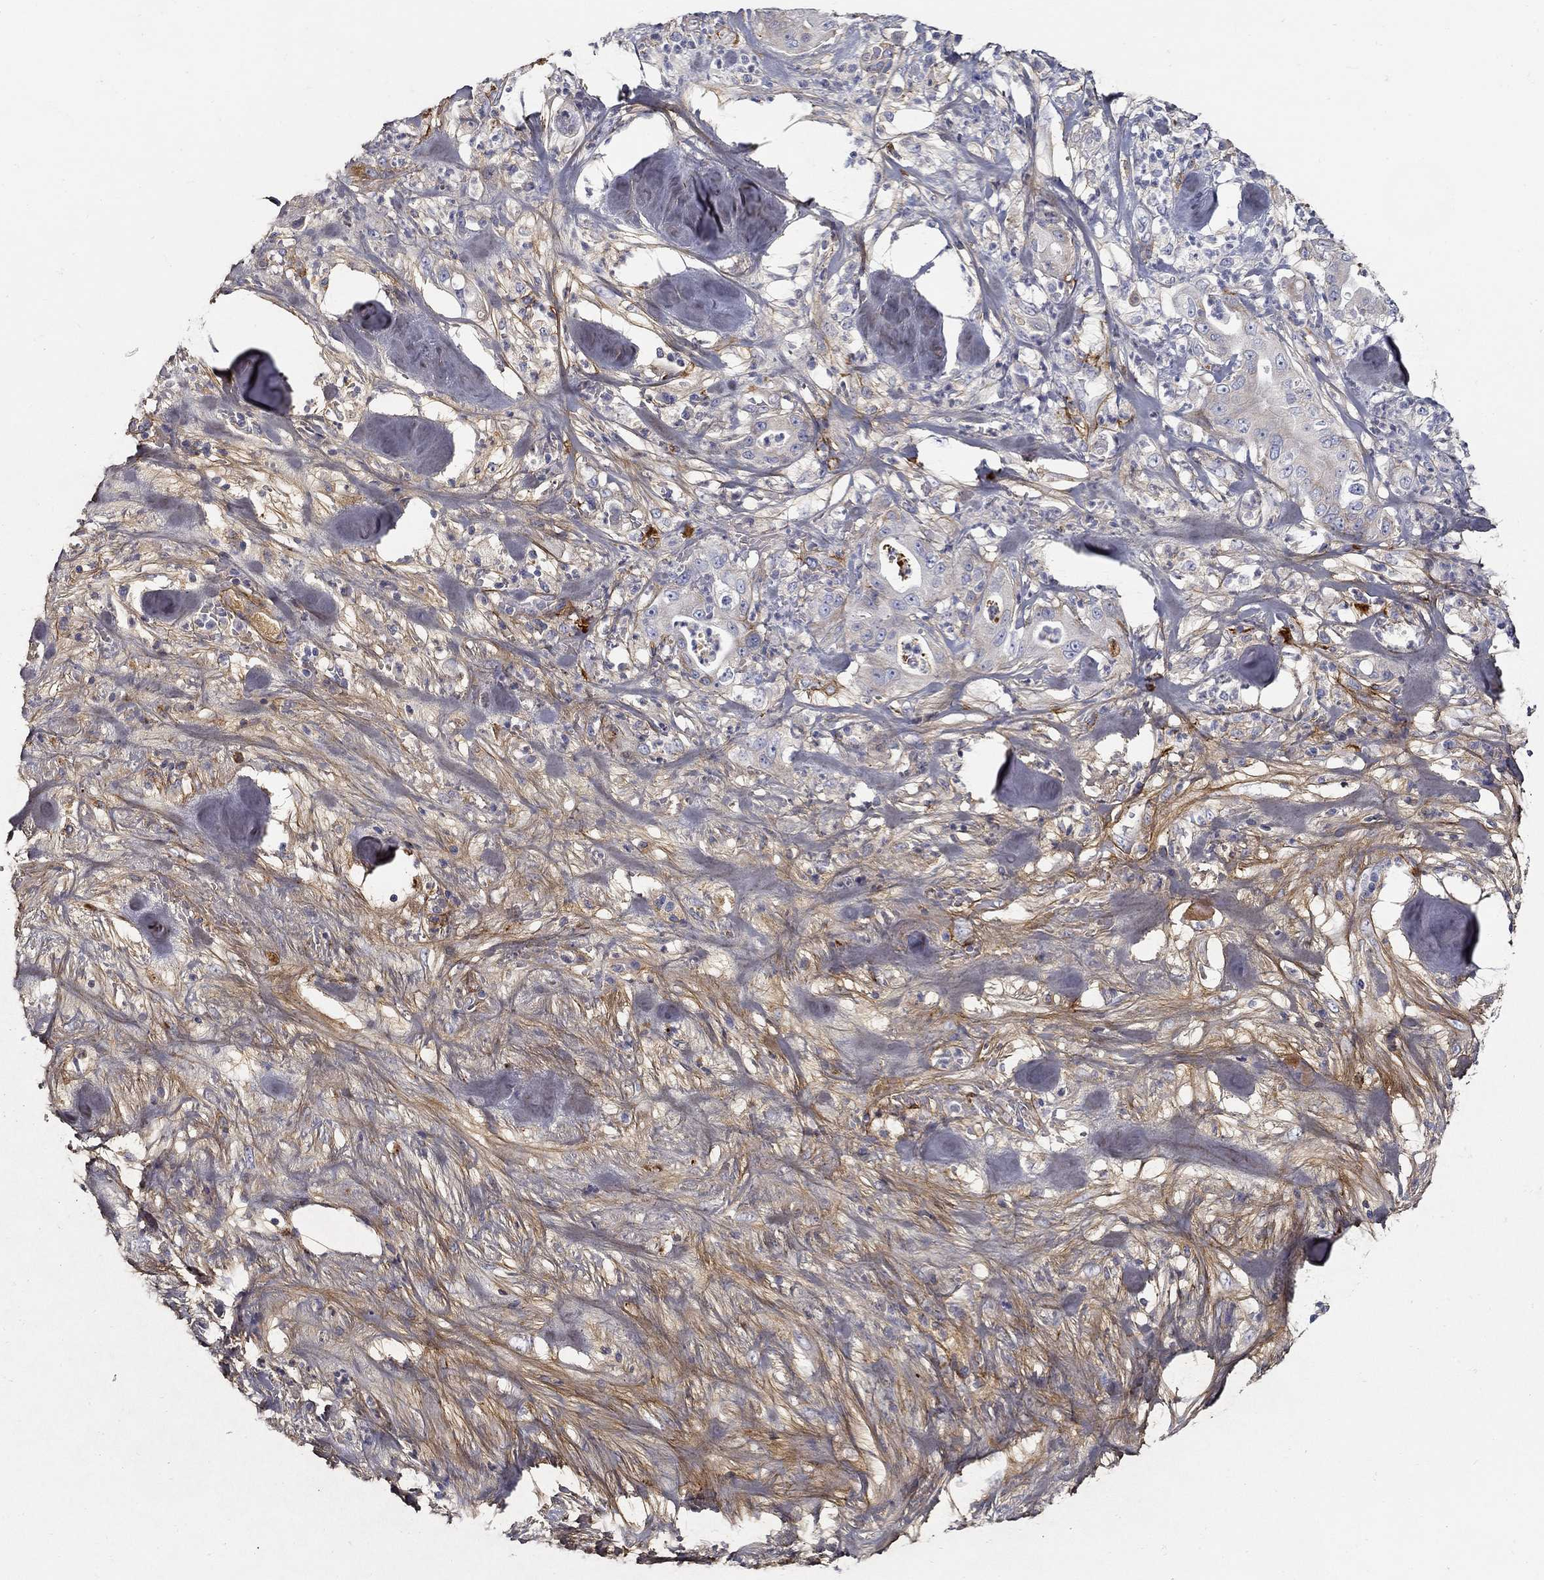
{"staining": {"intensity": "moderate", "quantity": "<25%", "location": "cytoplasmic/membranous"}, "tissue": "pancreatic cancer", "cell_type": "Tumor cells", "image_type": "cancer", "snomed": [{"axis": "morphology", "description": "Adenocarcinoma, NOS"}, {"axis": "topography", "description": "Pancreas"}], "caption": "About <25% of tumor cells in pancreatic cancer (adenocarcinoma) exhibit moderate cytoplasmic/membranous protein expression as visualized by brown immunohistochemical staining.", "gene": "TGFBI", "patient": {"sex": "male", "age": 71}}